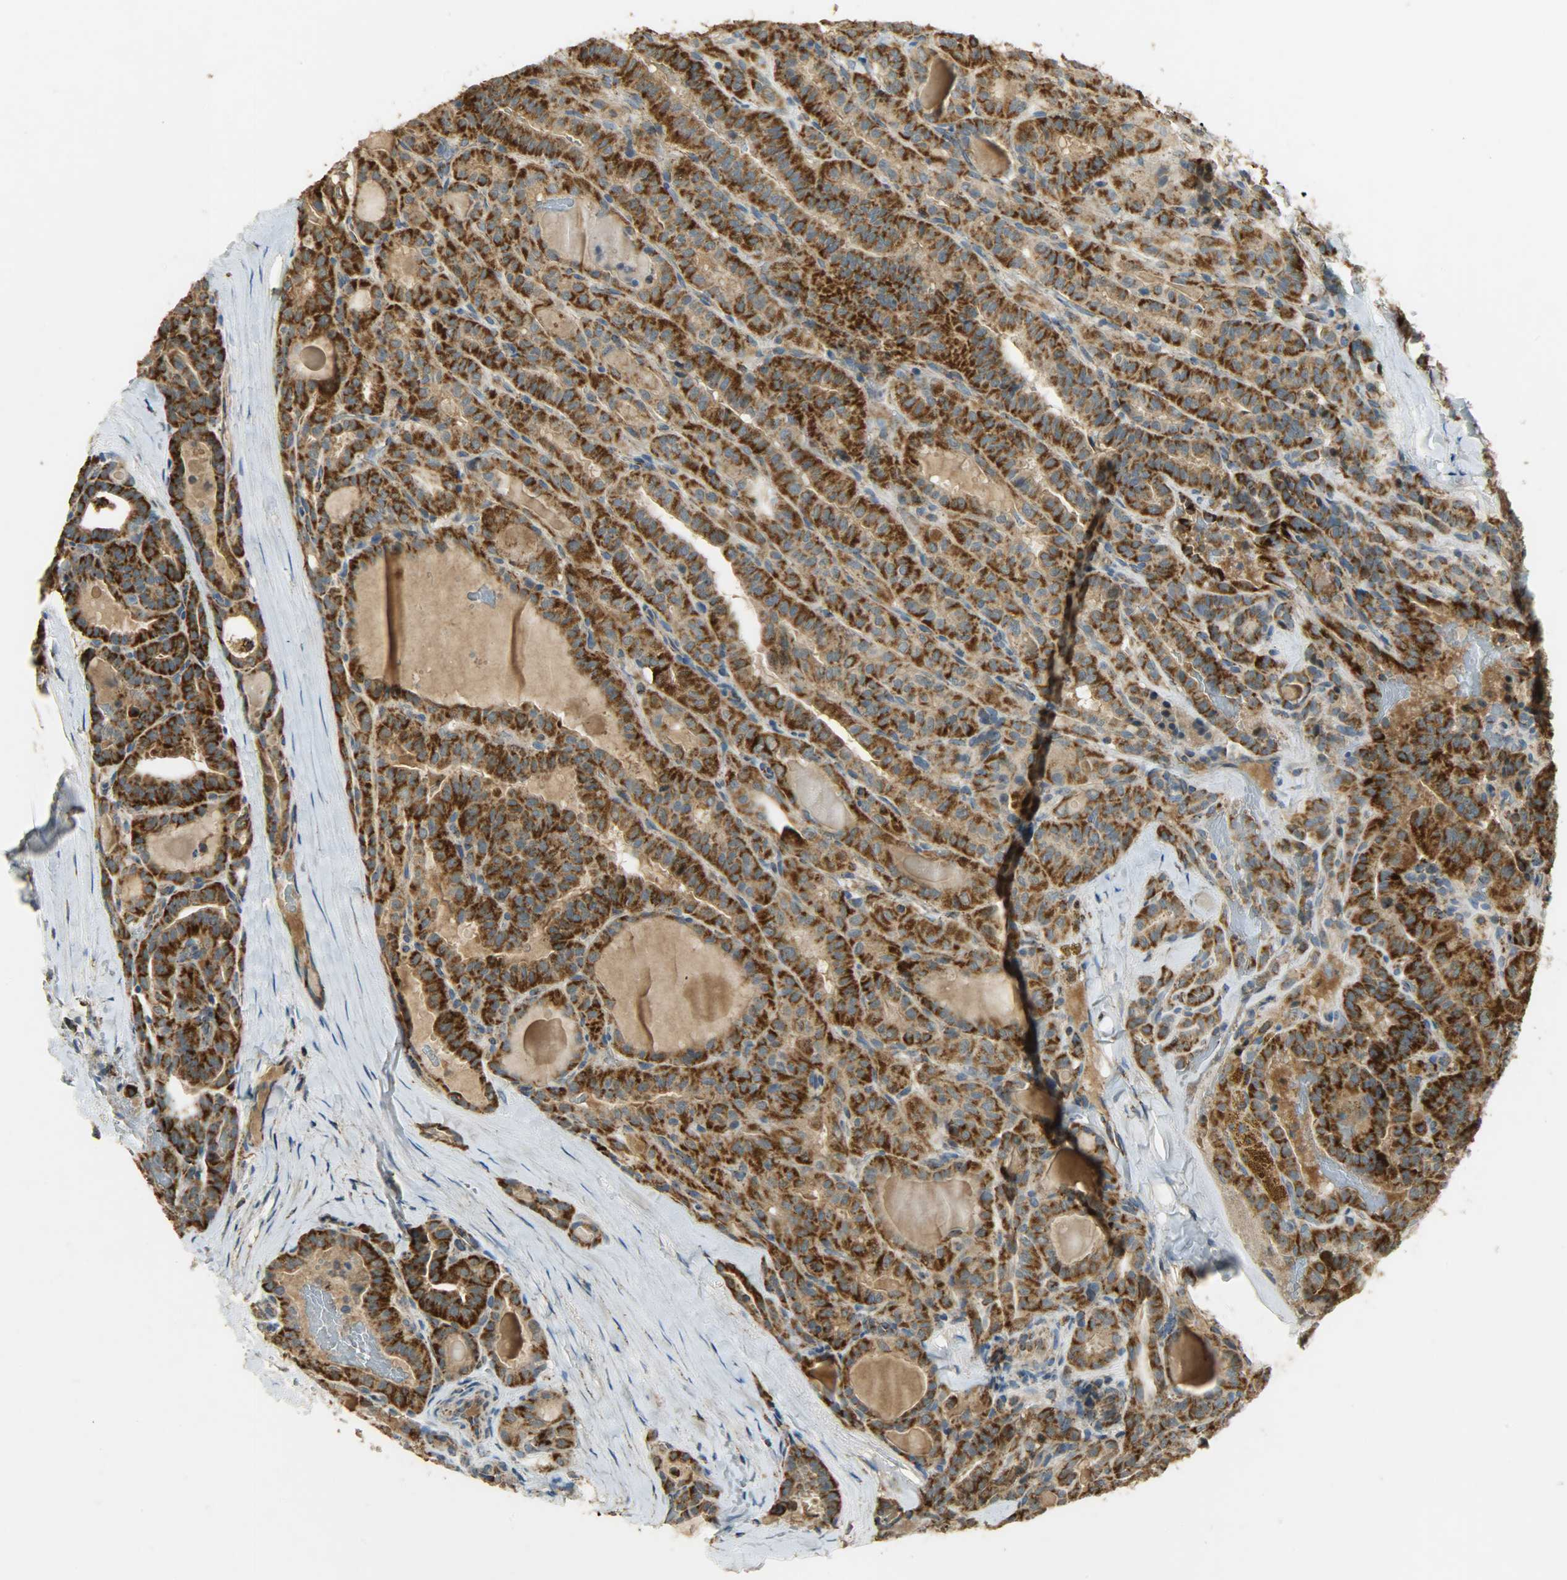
{"staining": {"intensity": "strong", "quantity": ">75%", "location": "cytoplasmic/membranous"}, "tissue": "thyroid cancer", "cell_type": "Tumor cells", "image_type": "cancer", "snomed": [{"axis": "morphology", "description": "Papillary adenocarcinoma, NOS"}, {"axis": "topography", "description": "Thyroid gland"}], "caption": "Immunohistochemistry of human thyroid papillary adenocarcinoma shows high levels of strong cytoplasmic/membranous positivity in about >75% of tumor cells. (brown staining indicates protein expression, while blue staining denotes nuclei).", "gene": "HDHD5", "patient": {"sex": "male", "age": 77}}